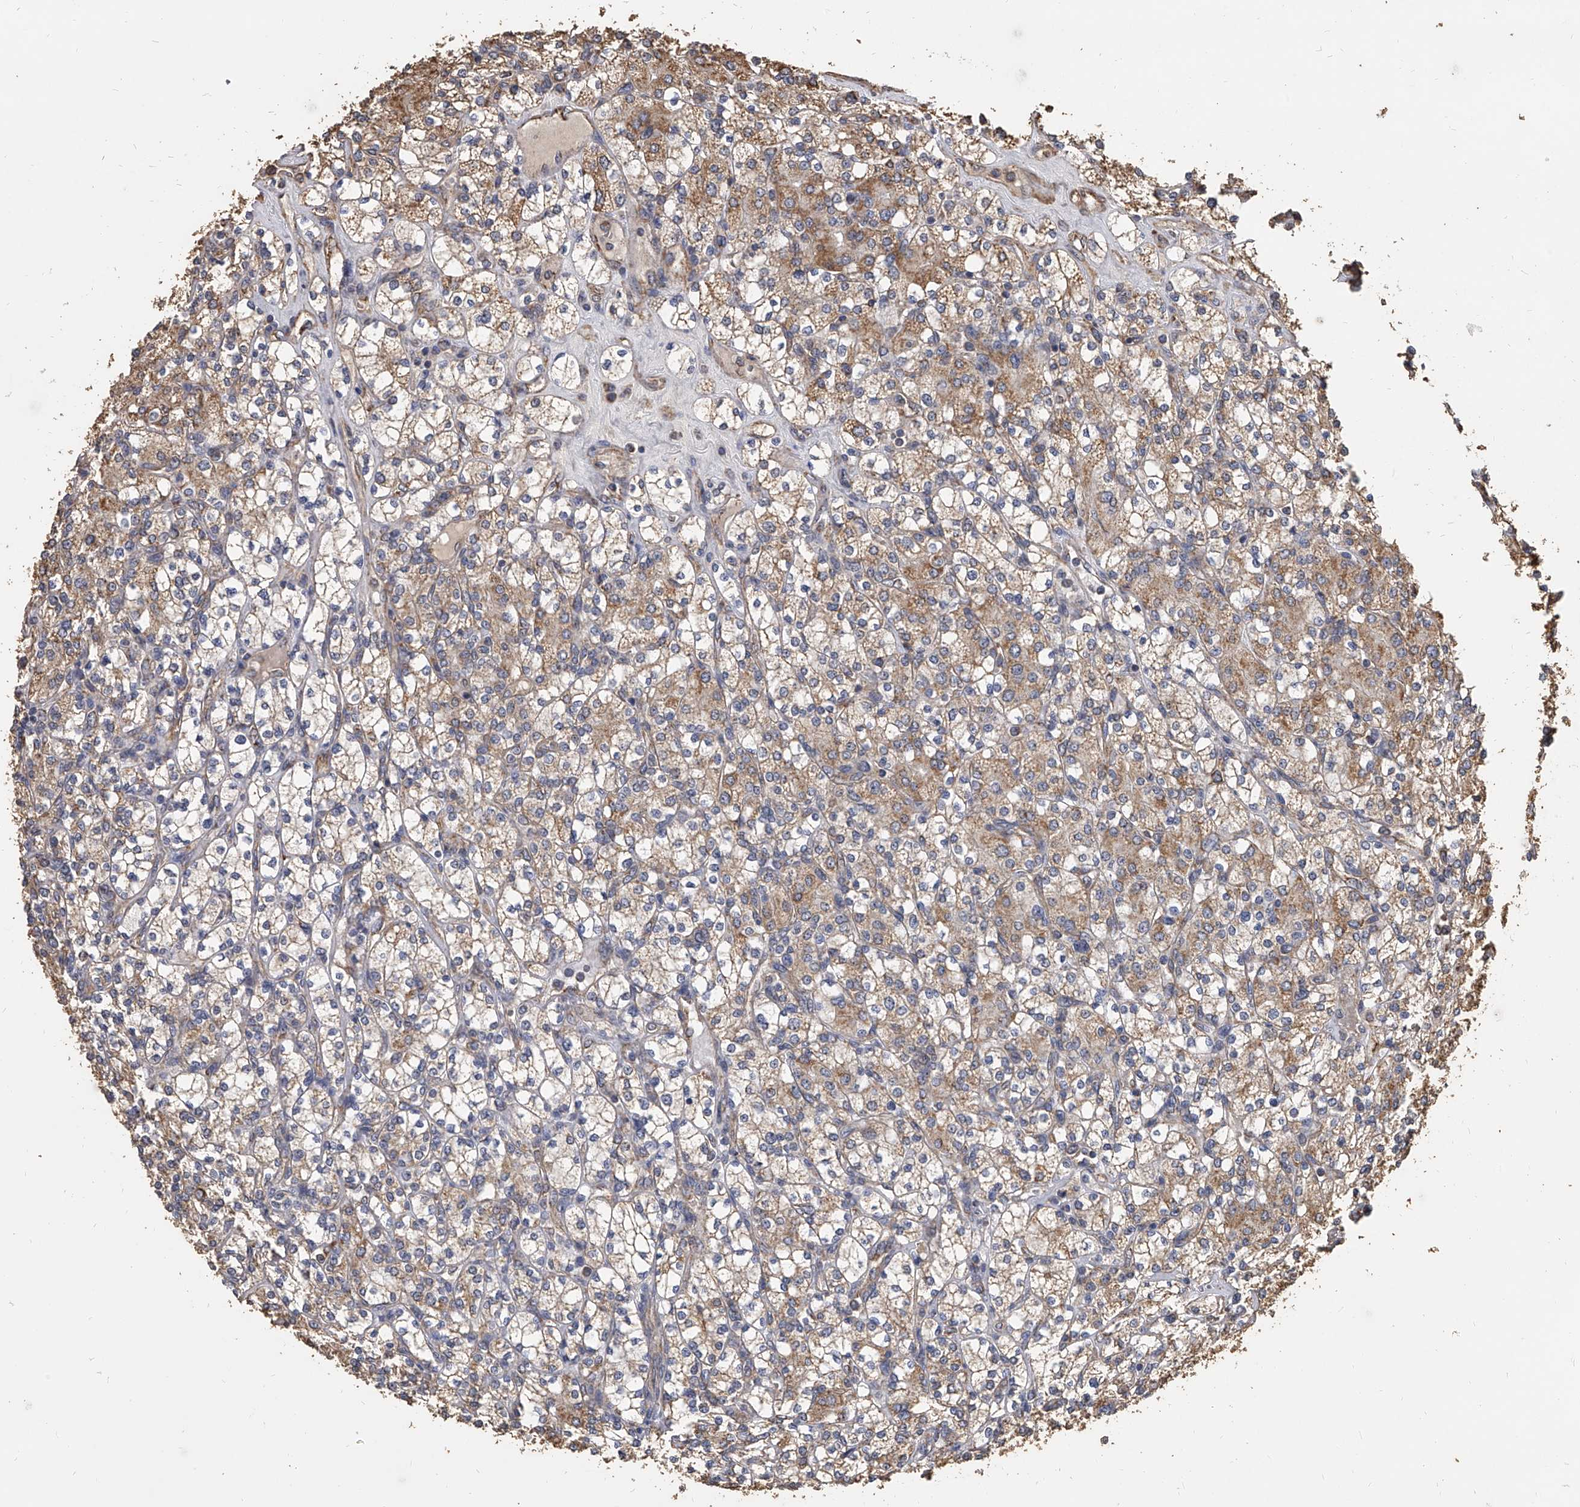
{"staining": {"intensity": "moderate", "quantity": ">75%", "location": "cytoplasmic/membranous"}, "tissue": "renal cancer", "cell_type": "Tumor cells", "image_type": "cancer", "snomed": [{"axis": "morphology", "description": "Adenocarcinoma, NOS"}, {"axis": "topography", "description": "Kidney"}], "caption": "Protein expression analysis of human adenocarcinoma (renal) reveals moderate cytoplasmic/membranous staining in approximately >75% of tumor cells.", "gene": "MRPL28", "patient": {"sex": "male", "age": 77}}